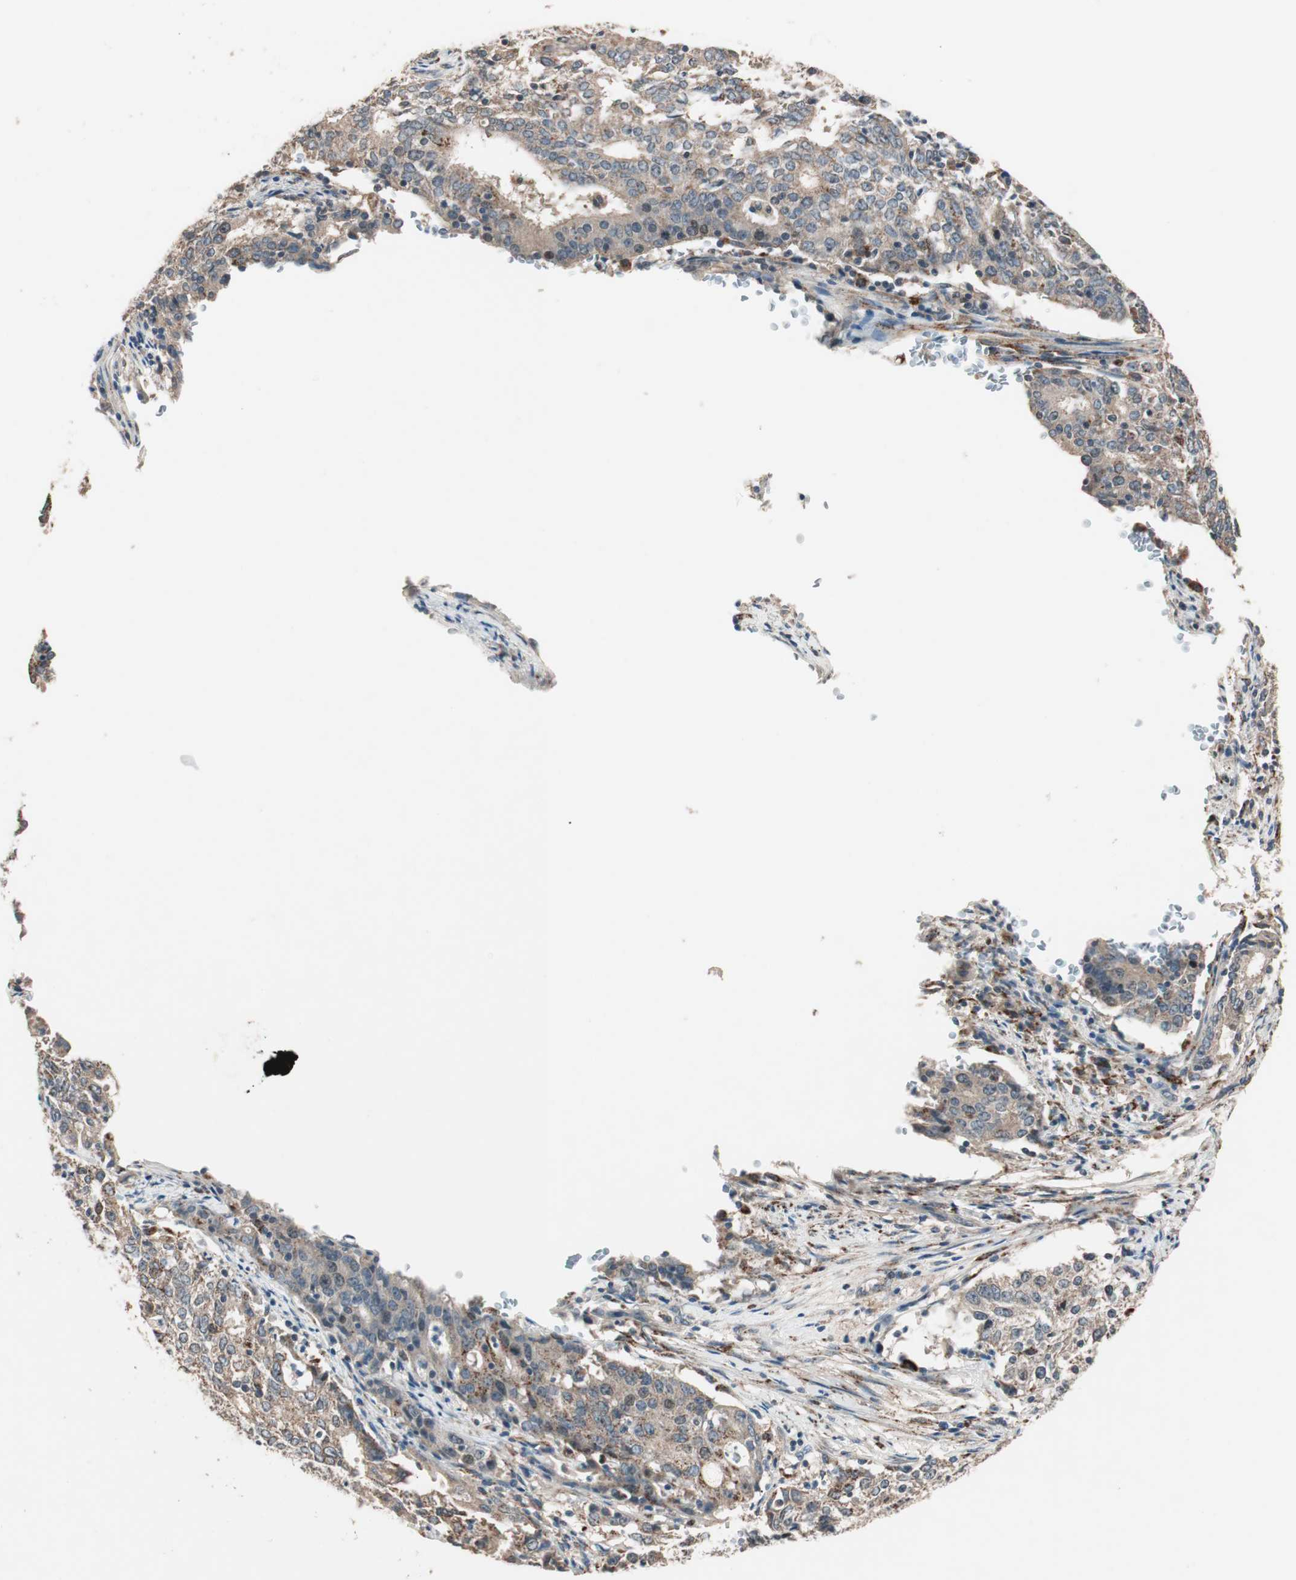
{"staining": {"intensity": "moderate", "quantity": ">75%", "location": "cytoplasmic/membranous"}, "tissue": "cervical cancer", "cell_type": "Tumor cells", "image_type": "cancer", "snomed": [{"axis": "morphology", "description": "Adenocarcinoma, NOS"}, {"axis": "topography", "description": "Cervix"}], "caption": "An image of human adenocarcinoma (cervical) stained for a protein shows moderate cytoplasmic/membranous brown staining in tumor cells.", "gene": "NFRKB", "patient": {"sex": "female", "age": 44}}